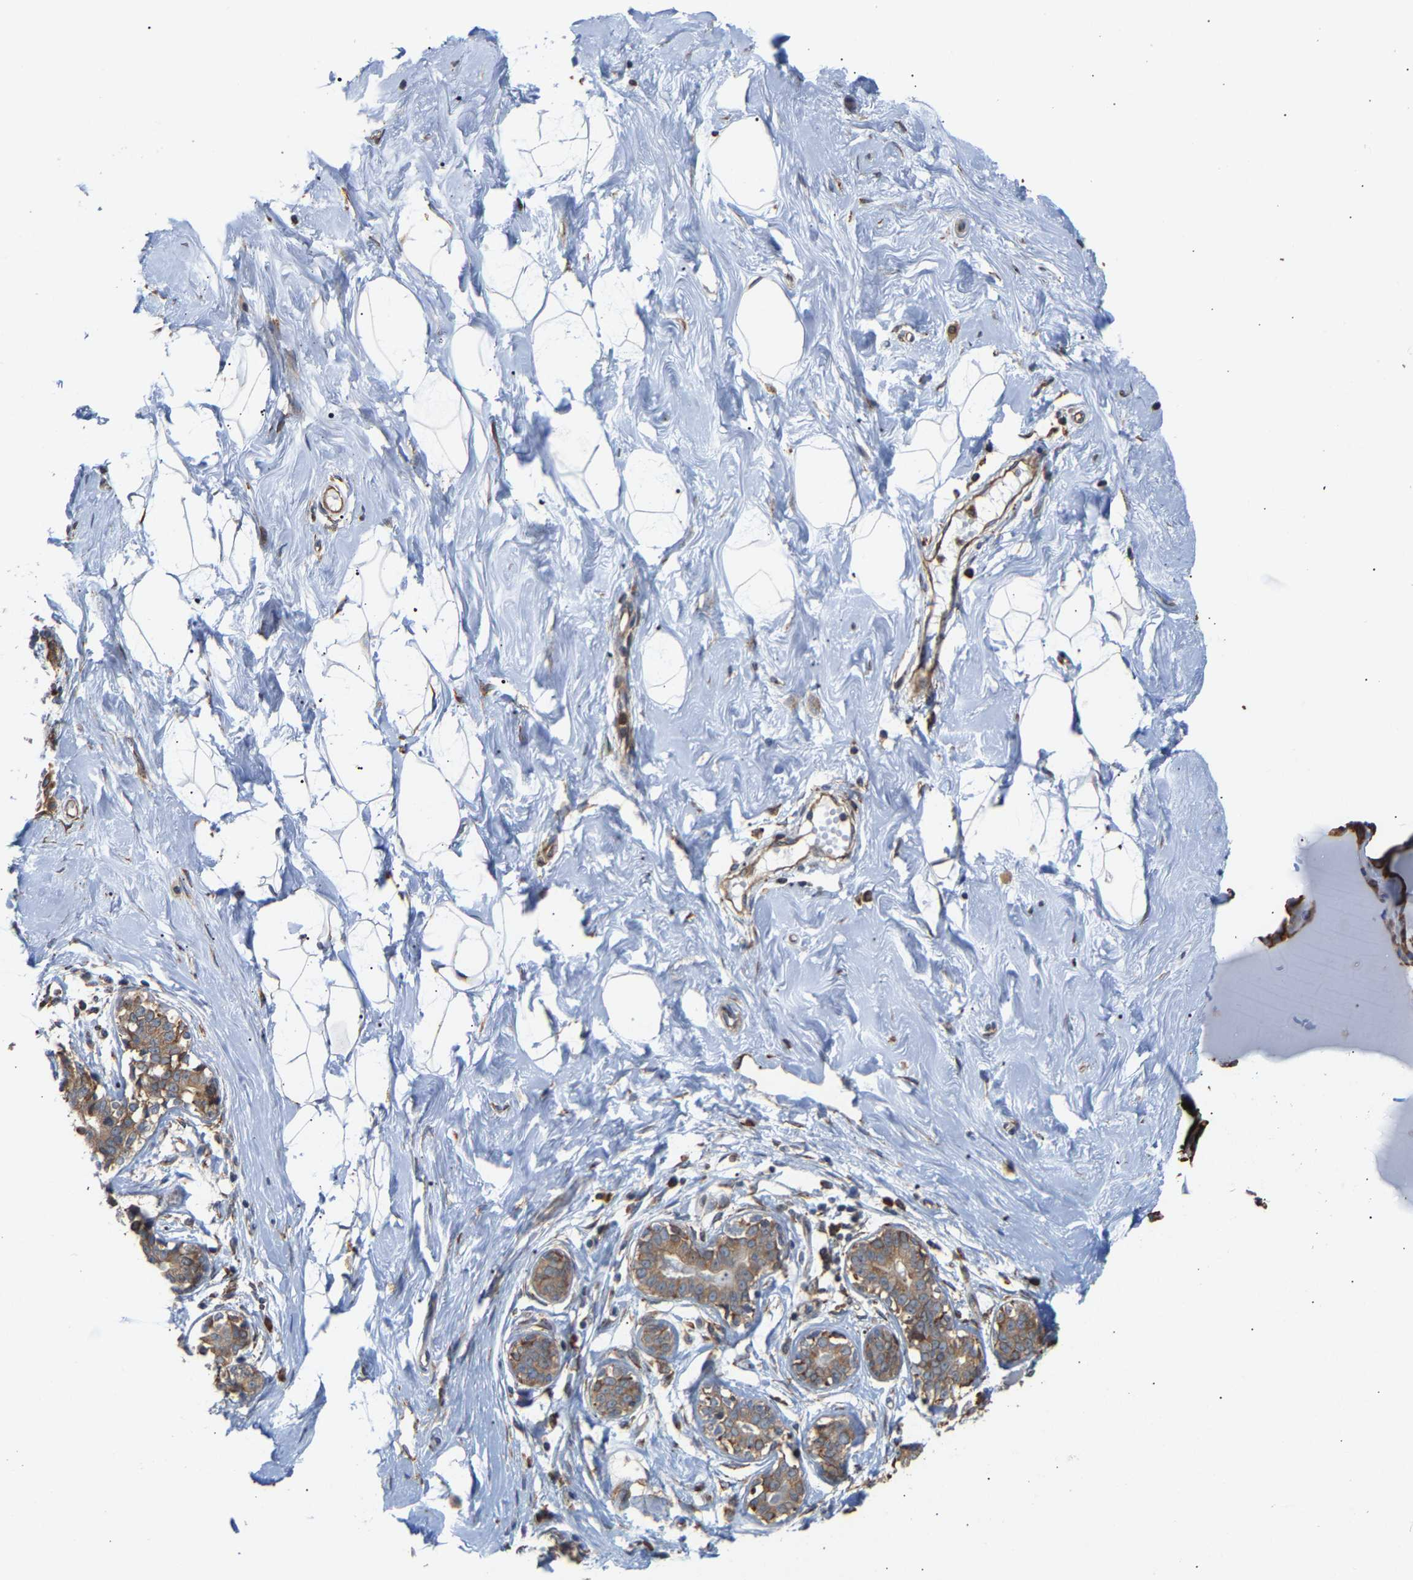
{"staining": {"intensity": "negative", "quantity": "none", "location": "none"}, "tissue": "breast", "cell_type": "Adipocytes", "image_type": "normal", "snomed": [{"axis": "morphology", "description": "Normal tissue, NOS"}, {"axis": "topography", "description": "Breast"}], "caption": "Immunohistochemistry (IHC) of normal breast exhibits no staining in adipocytes. (DAB immunohistochemistry (IHC) visualized using brightfield microscopy, high magnification).", "gene": "ARAP1", "patient": {"sex": "female", "age": 23}}